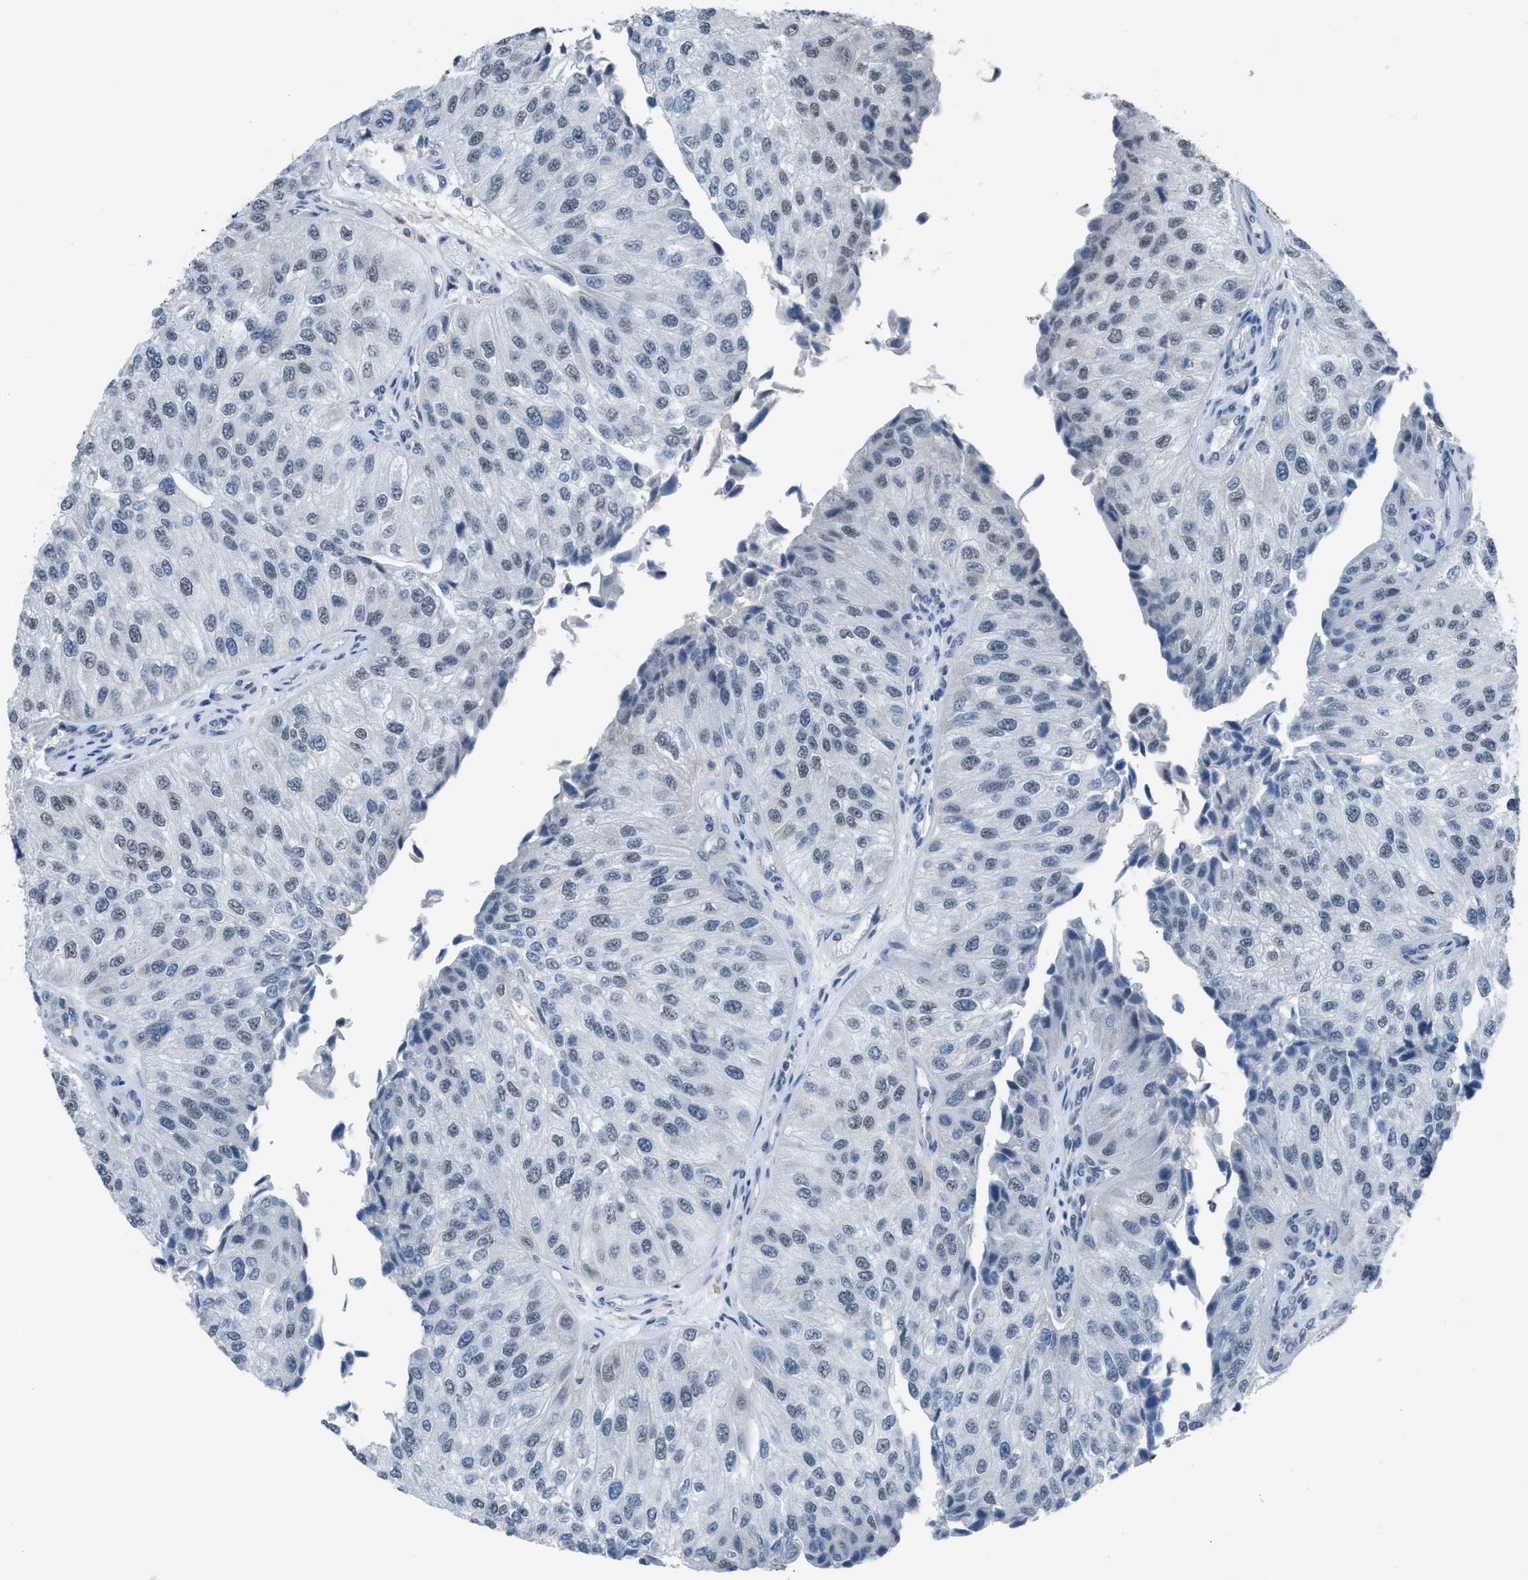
{"staining": {"intensity": "negative", "quantity": "none", "location": "none"}, "tissue": "urothelial cancer", "cell_type": "Tumor cells", "image_type": "cancer", "snomed": [{"axis": "morphology", "description": "Urothelial carcinoma, High grade"}, {"axis": "topography", "description": "Kidney"}, {"axis": "topography", "description": "Urinary bladder"}], "caption": "There is no significant positivity in tumor cells of urothelial cancer.", "gene": "ANAPC11", "patient": {"sex": "male", "age": 77}}